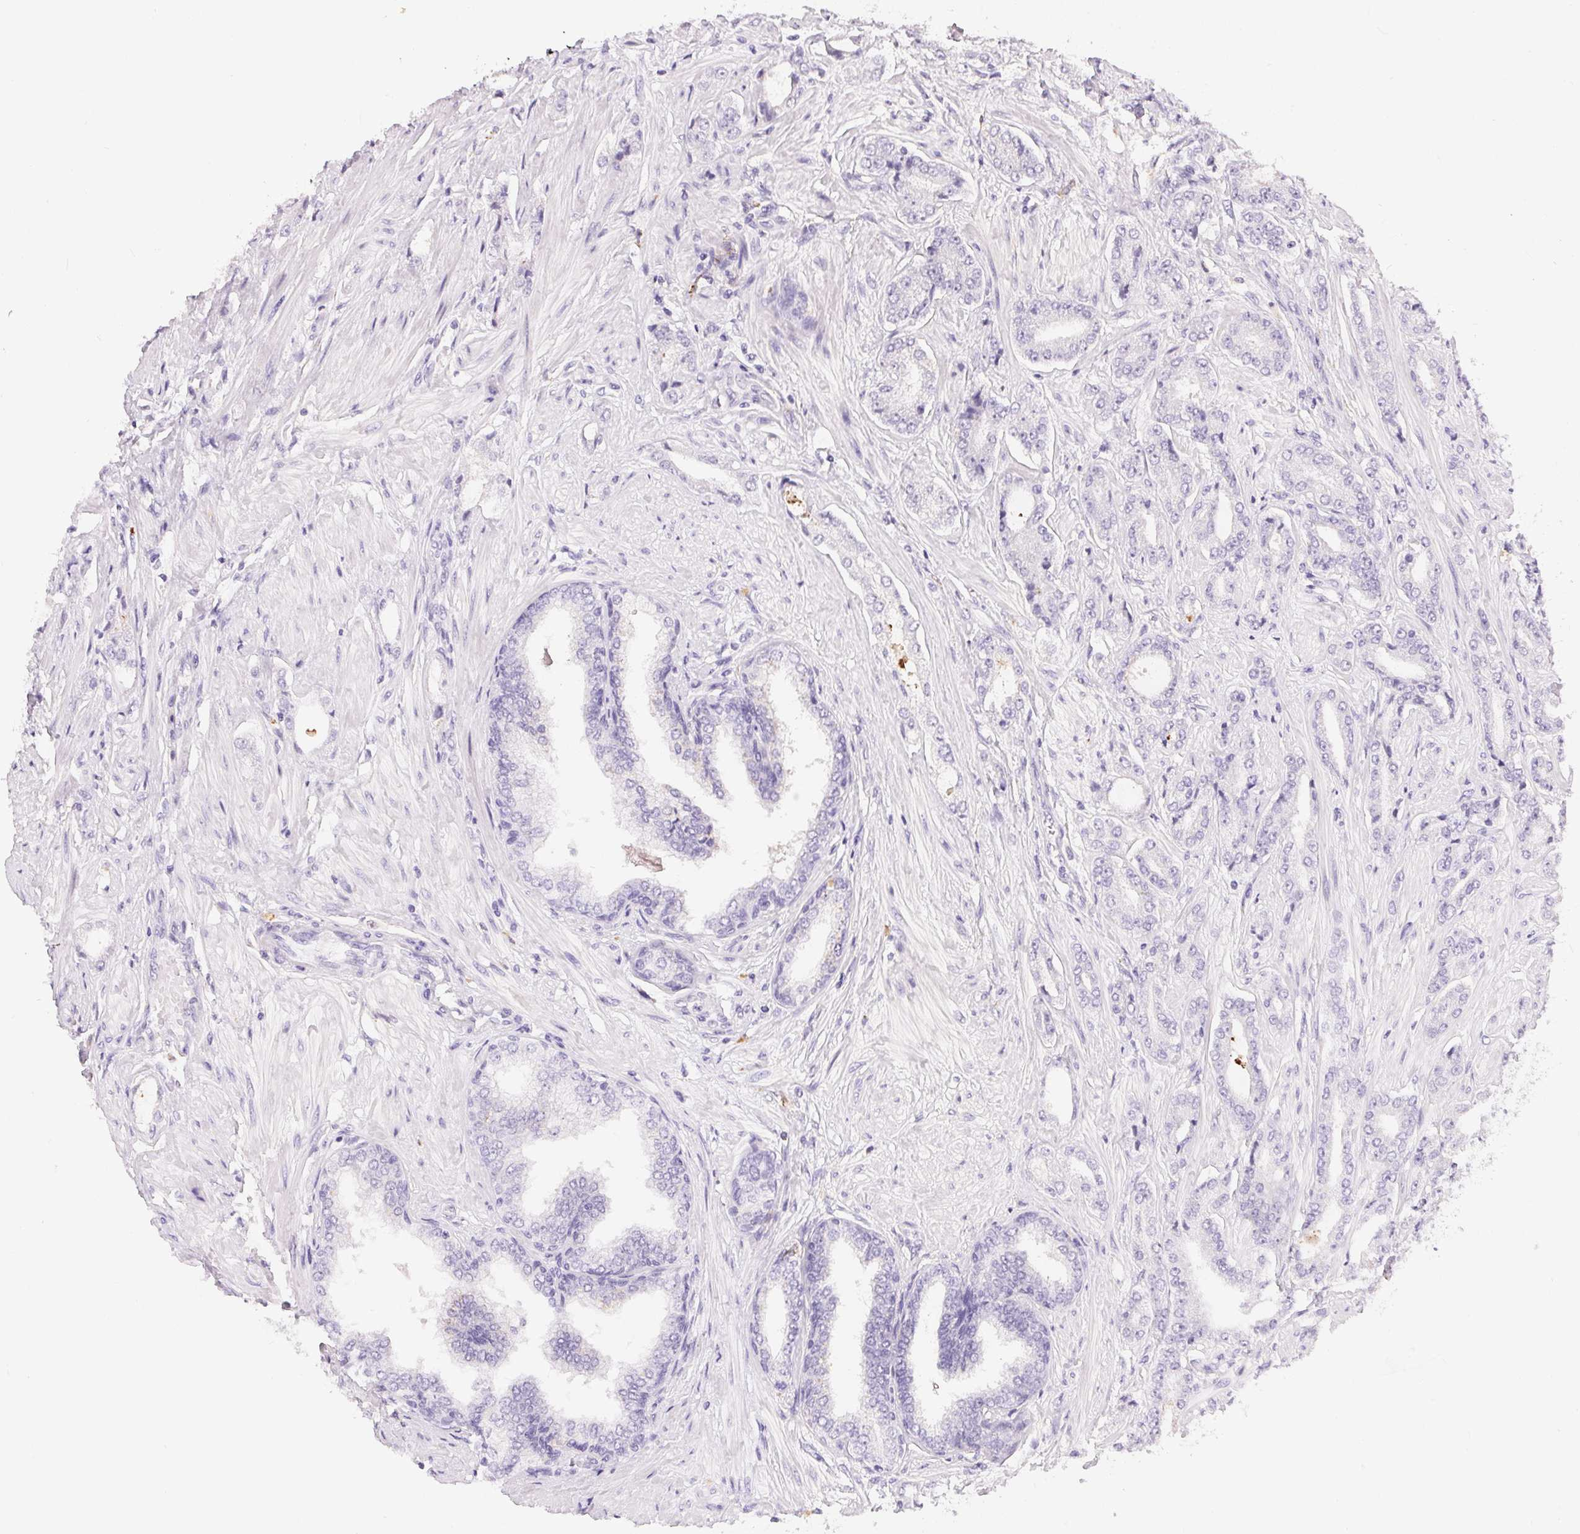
{"staining": {"intensity": "negative", "quantity": "none", "location": "none"}, "tissue": "prostate cancer", "cell_type": "Tumor cells", "image_type": "cancer", "snomed": [{"axis": "morphology", "description": "Adenocarcinoma, Low grade"}, {"axis": "topography", "description": "Prostate"}], "caption": "Immunohistochemistry (IHC) photomicrograph of neoplastic tissue: human prostate cancer stained with DAB (3,3'-diaminobenzidine) exhibits no significant protein positivity in tumor cells.", "gene": "PNLIPRP3", "patient": {"sex": "male", "age": 55}}